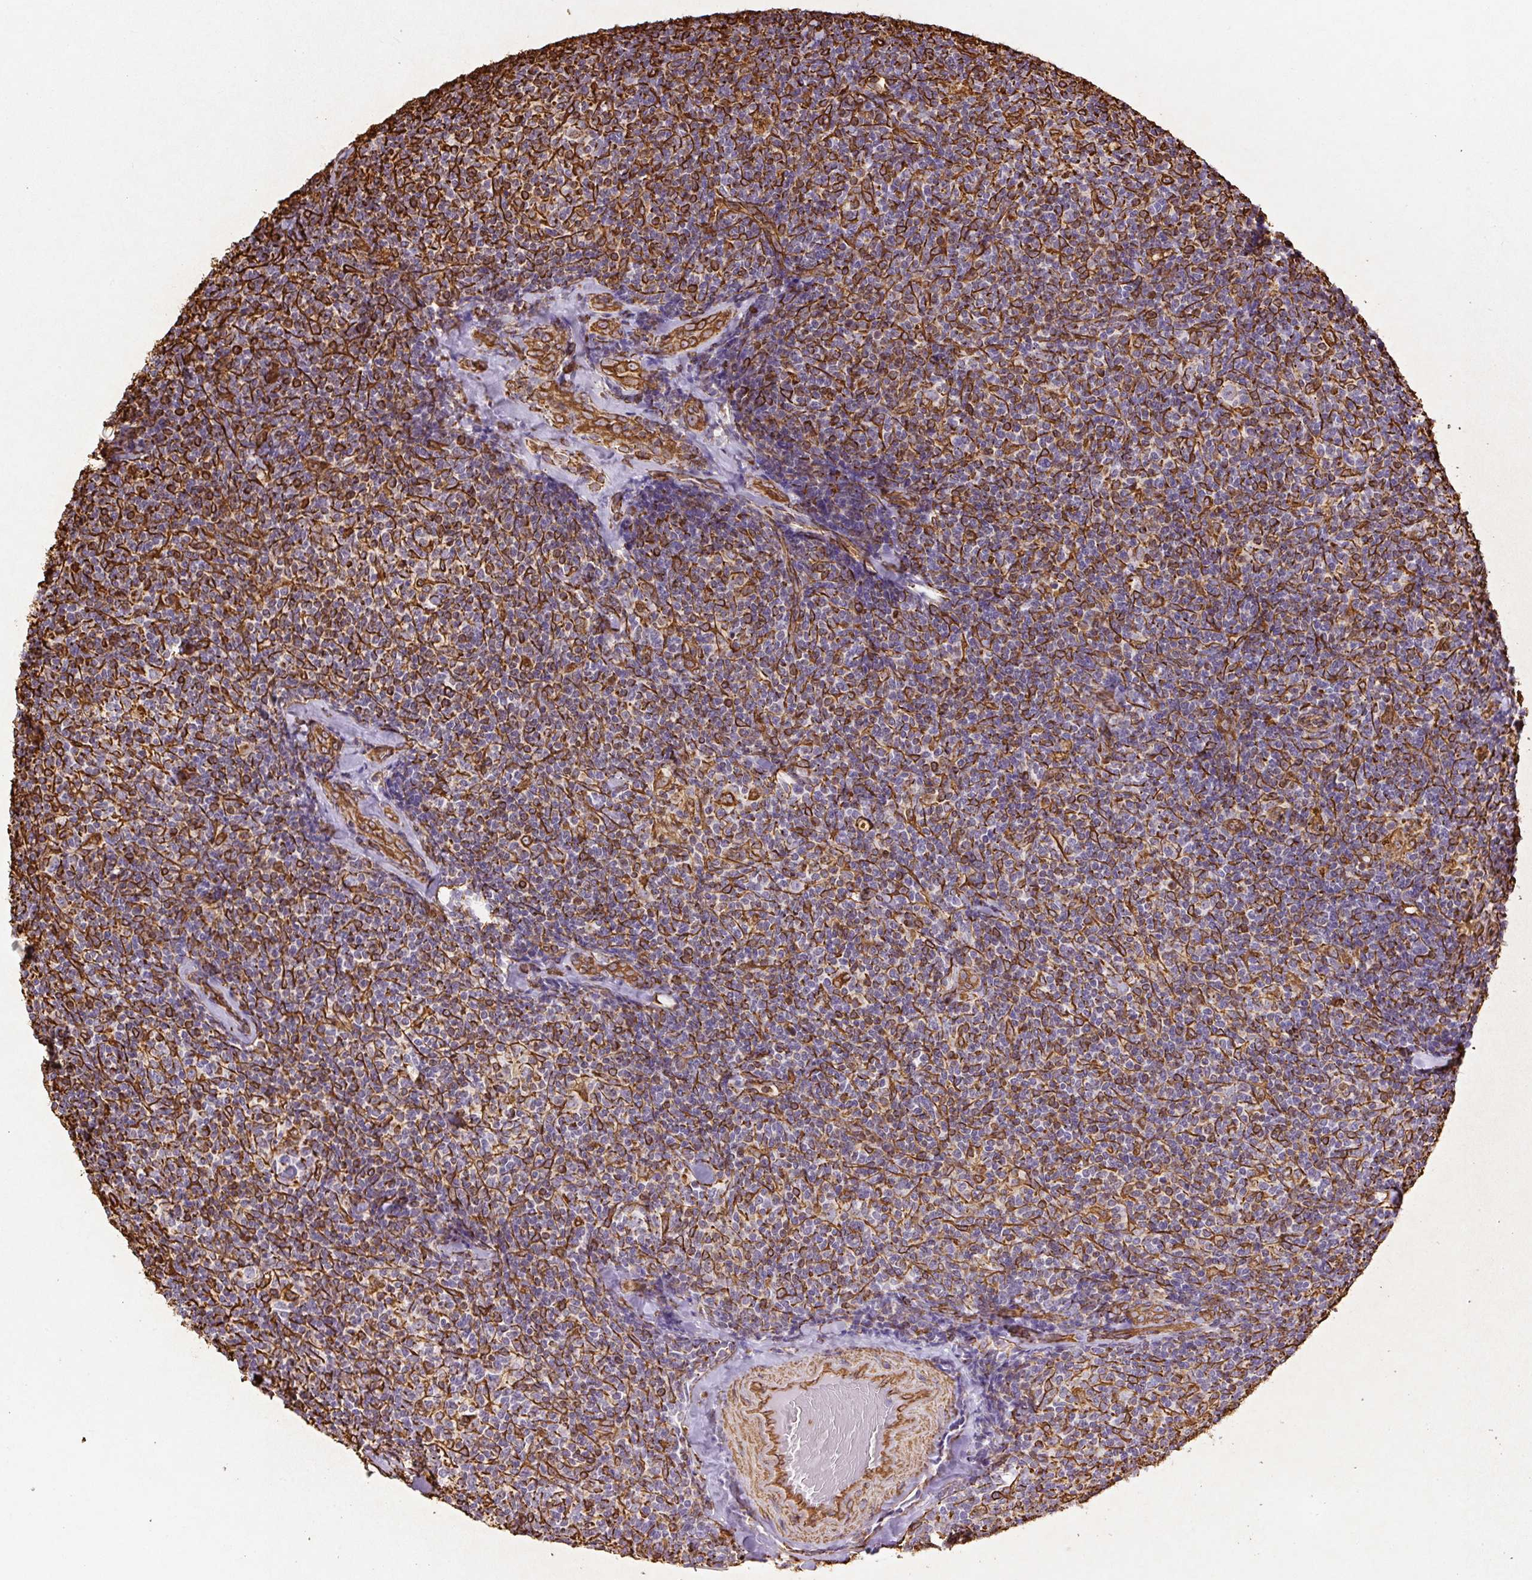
{"staining": {"intensity": "strong", "quantity": ">75%", "location": "cytoplasmic/membranous"}, "tissue": "lymphoma", "cell_type": "Tumor cells", "image_type": "cancer", "snomed": [{"axis": "morphology", "description": "Malignant lymphoma, non-Hodgkin's type, Low grade"}, {"axis": "topography", "description": "Lymph node"}], "caption": "Low-grade malignant lymphoma, non-Hodgkin's type tissue reveals strong cytoplasmic/membranous positivity in about >75% of tumor cells (DAB (3,3'-diaminobenzidine) IHC with brightfield microscopy, high magnification).", "gene": "VIM", "patient": {"sex": "female", "age": 56}}